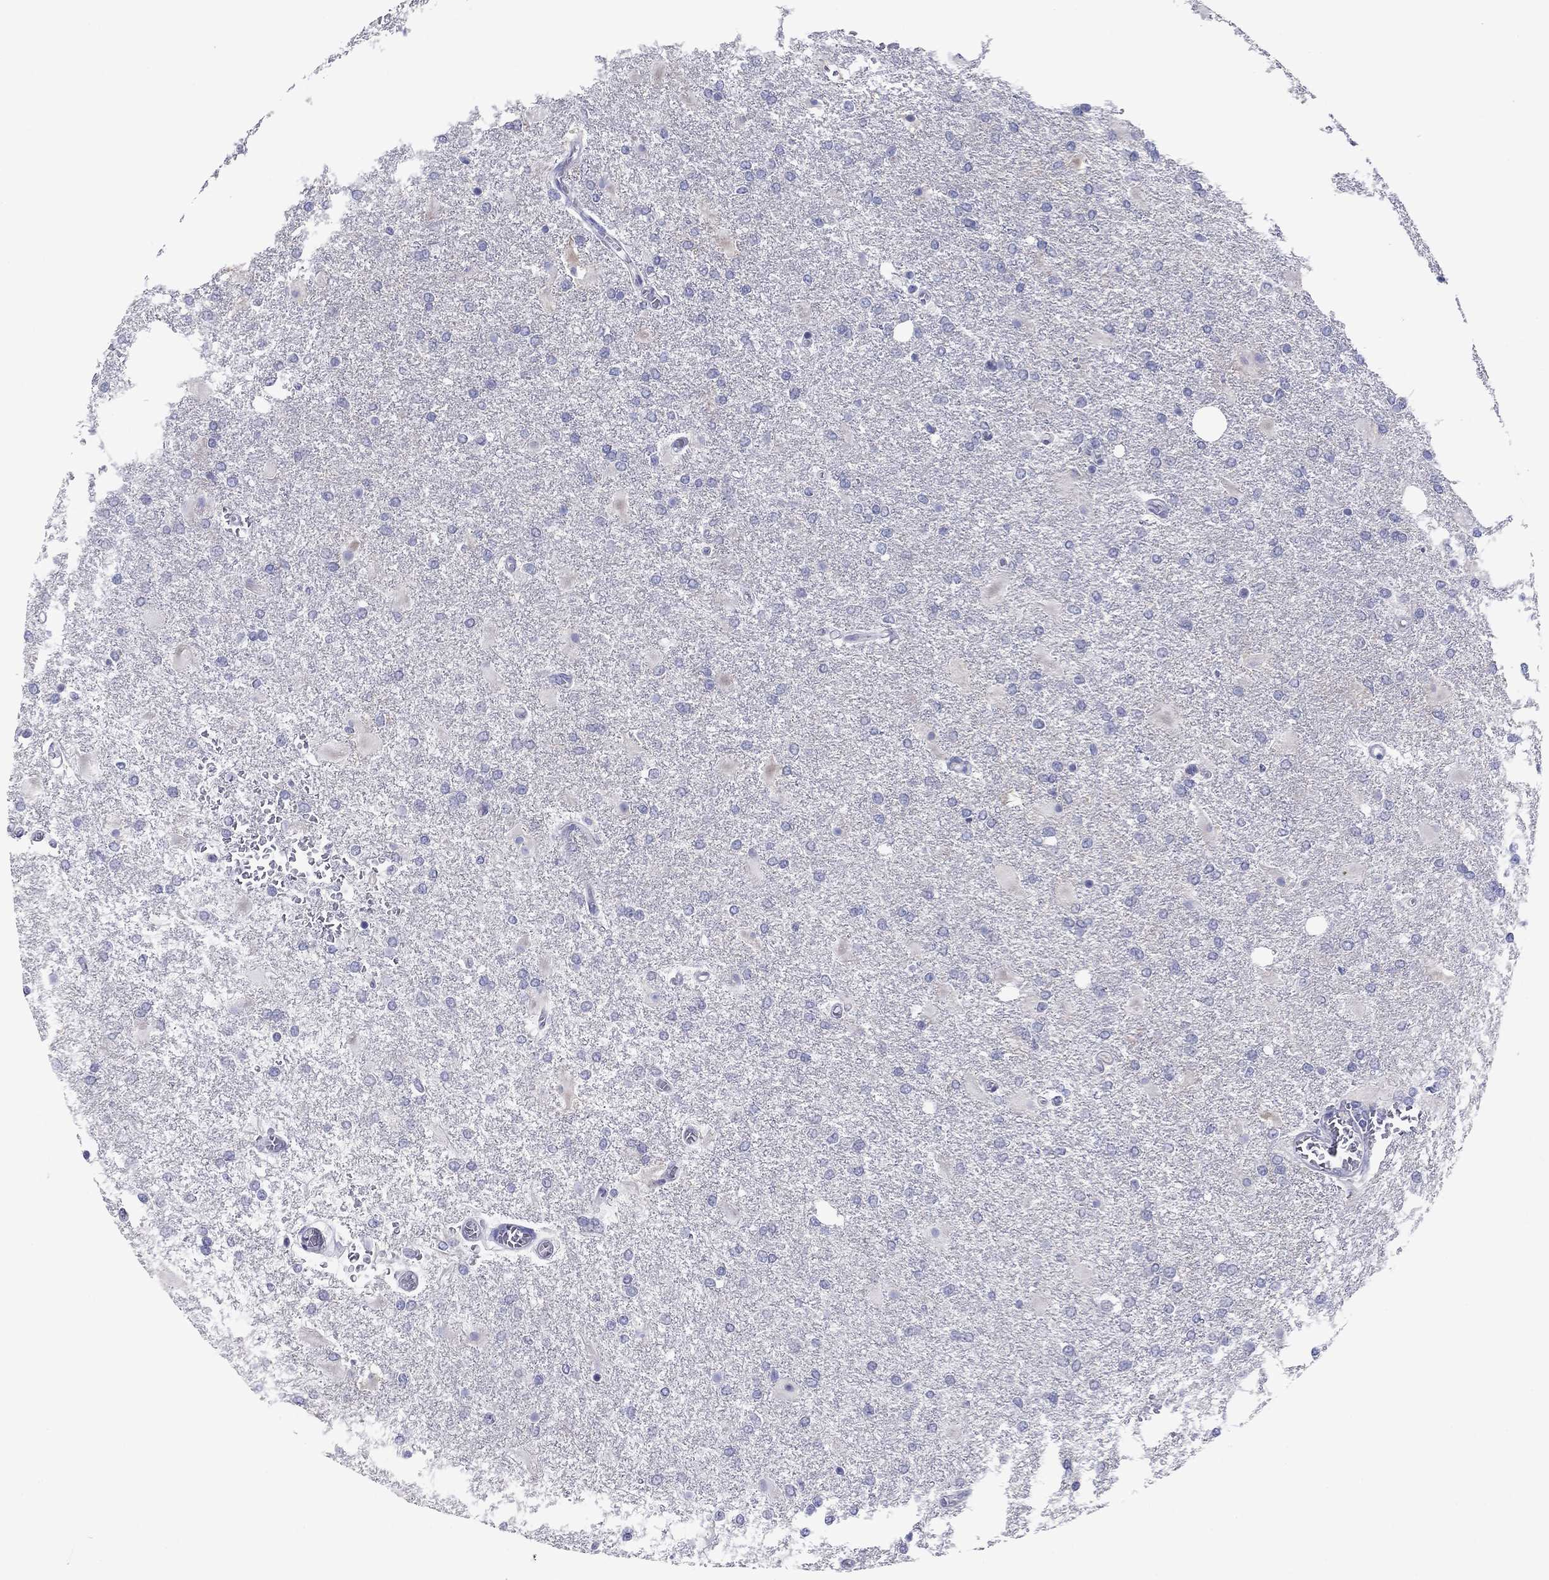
{"staining": {"intensity": "negative", "quantity": "none", "location": "none"}, "tissue": "glioma", "cell_type": "Tumor cells", "image_type": "cancer", "snomed": [{"axis": "morphology", "description": "Glioma, malignant, High grade"}, {"axis": "topography", "description": "Cerebral cortex"}], "caption": "The micrograph reveals no staining of tumor cells in glioma.", "gene": "GRK7", "patient": {"sex": "male", "age": 79}}